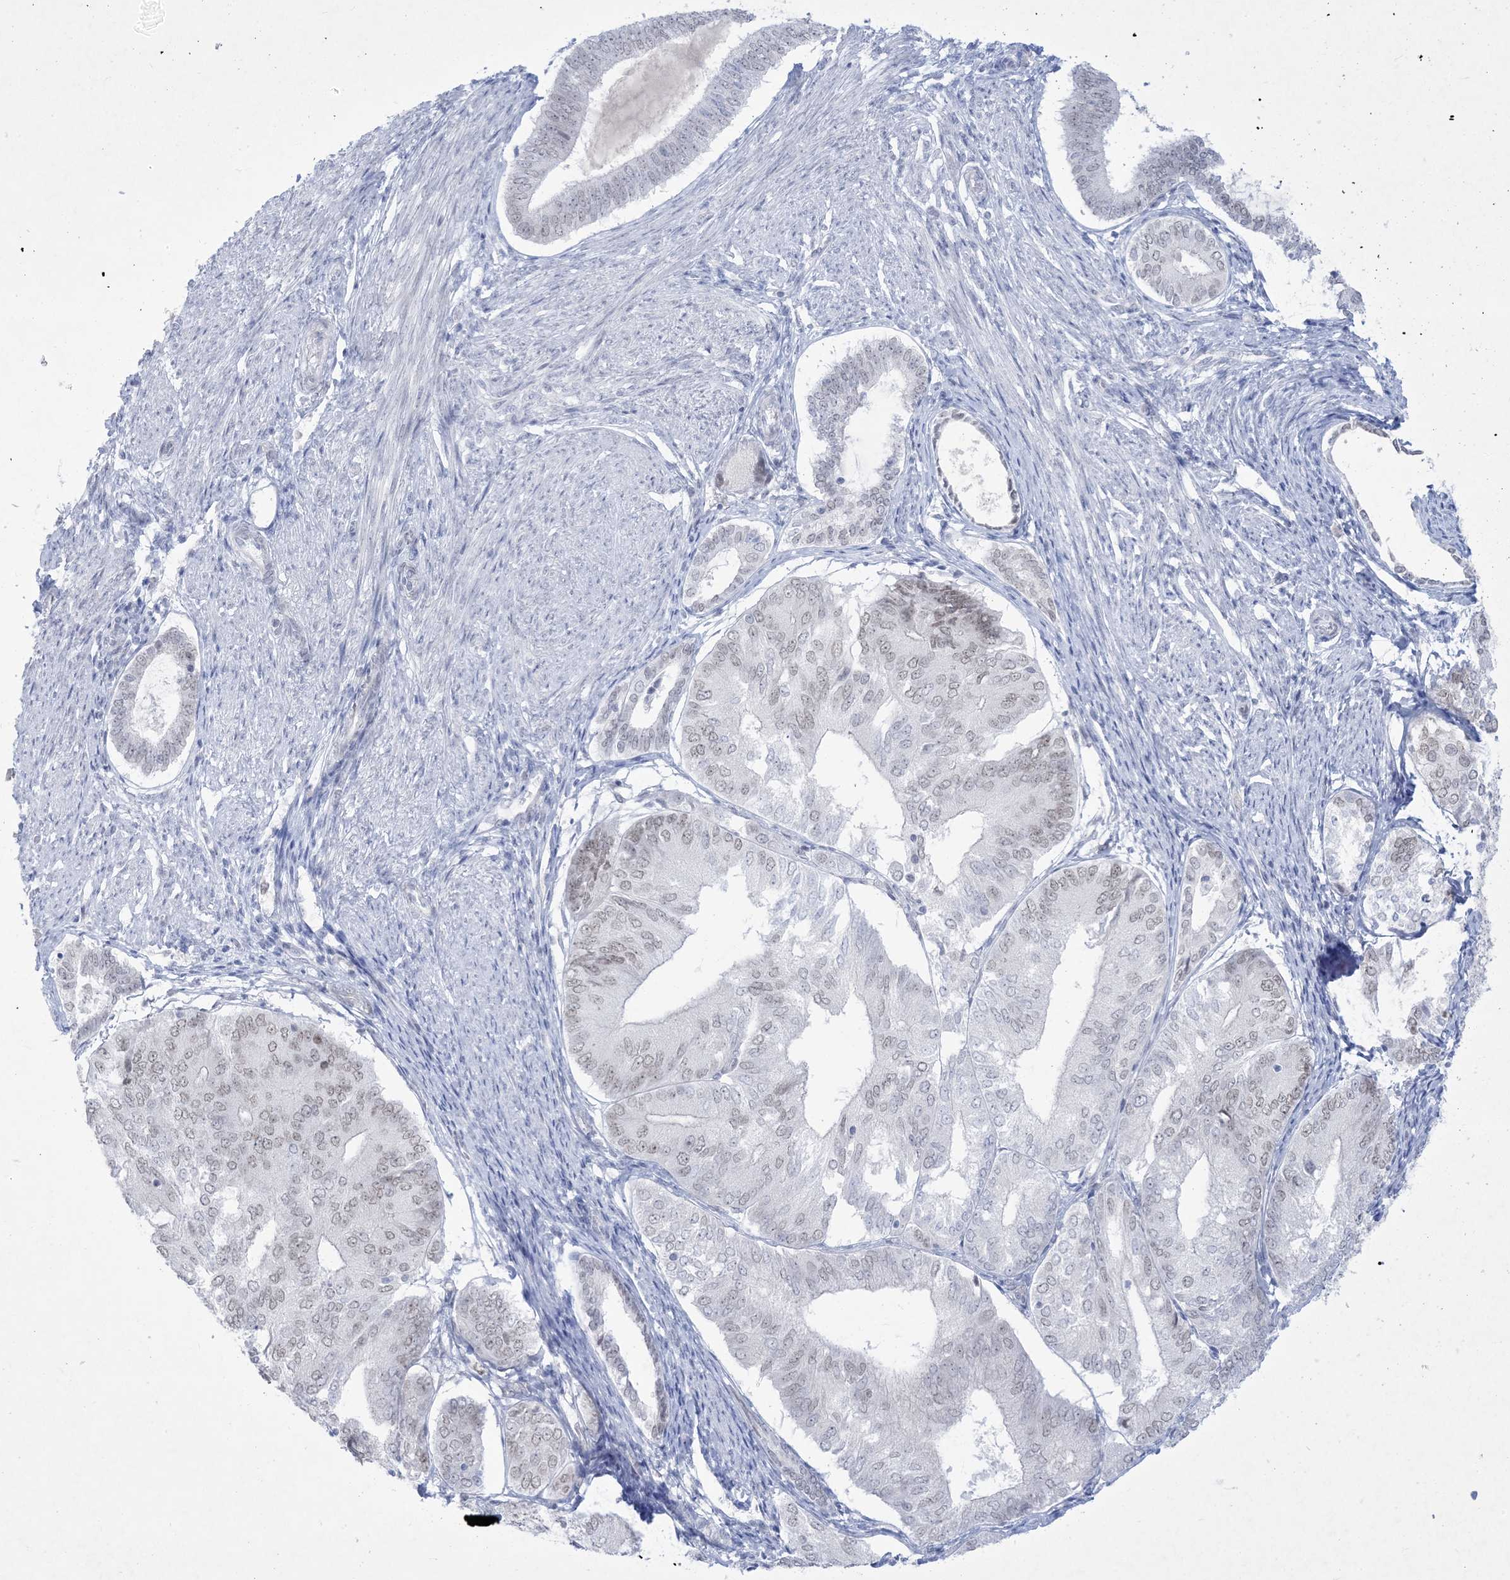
{"staining": {"intensity": "weak", "quantity": "<25%", "location": "nuclear"}, "tissue": "endometrial cancer", "cell_type": "Tumor cells", "image_type": "cancer", "snomed": [{"axis": "morphology", "description": "Adenocarcinoma, NOS"}, {"axis": "topography", "description": "Endometrium"}], "caption": "This is an IHC micrograph of human endometrial cancer (adenocarcinoma). There is no positivity in tumor cells.", "gene": "HOMEZ", "patient": {"sex": "female", "age": 81}}